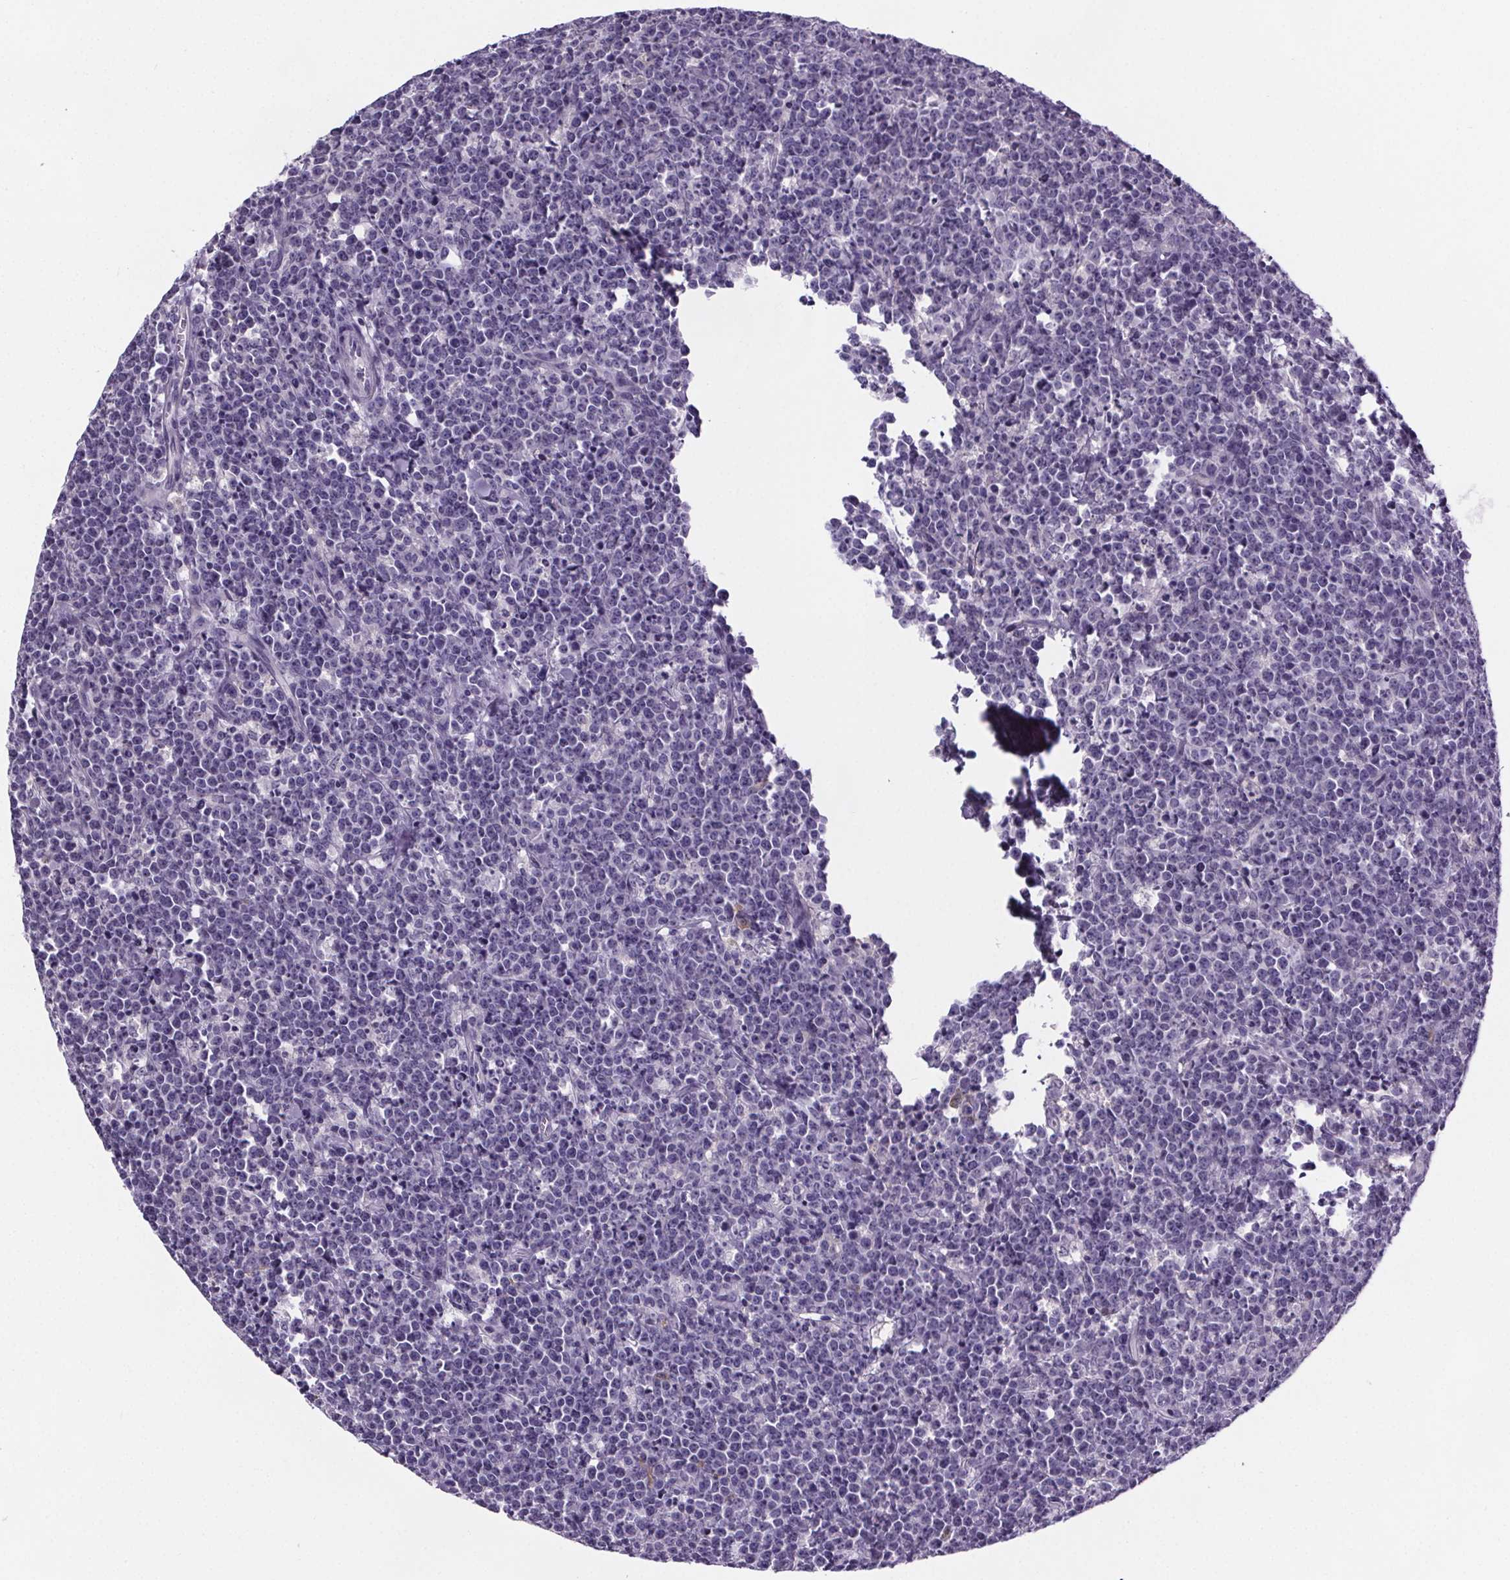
{"staining": {"intensity": "negative", "quantity": "none", "location": "none"}, "tissue": "lymphoma", "cell_type": "Tumor cells", "image_type": "cancer", "snomed": [{"axis": "morphology", "description": "Malignant lymphoma, non-Hodgkin's type, High grade"}, {"axis": "topography", "description": "Small intestine"}], "caption": "Protein analysis of high-grade malignant lymphoma, non-Hodgkin's type reveals no significant positivity in tumor cells.", "gene": "CUBN", "patient": {"sex": "female", "age": 56}}